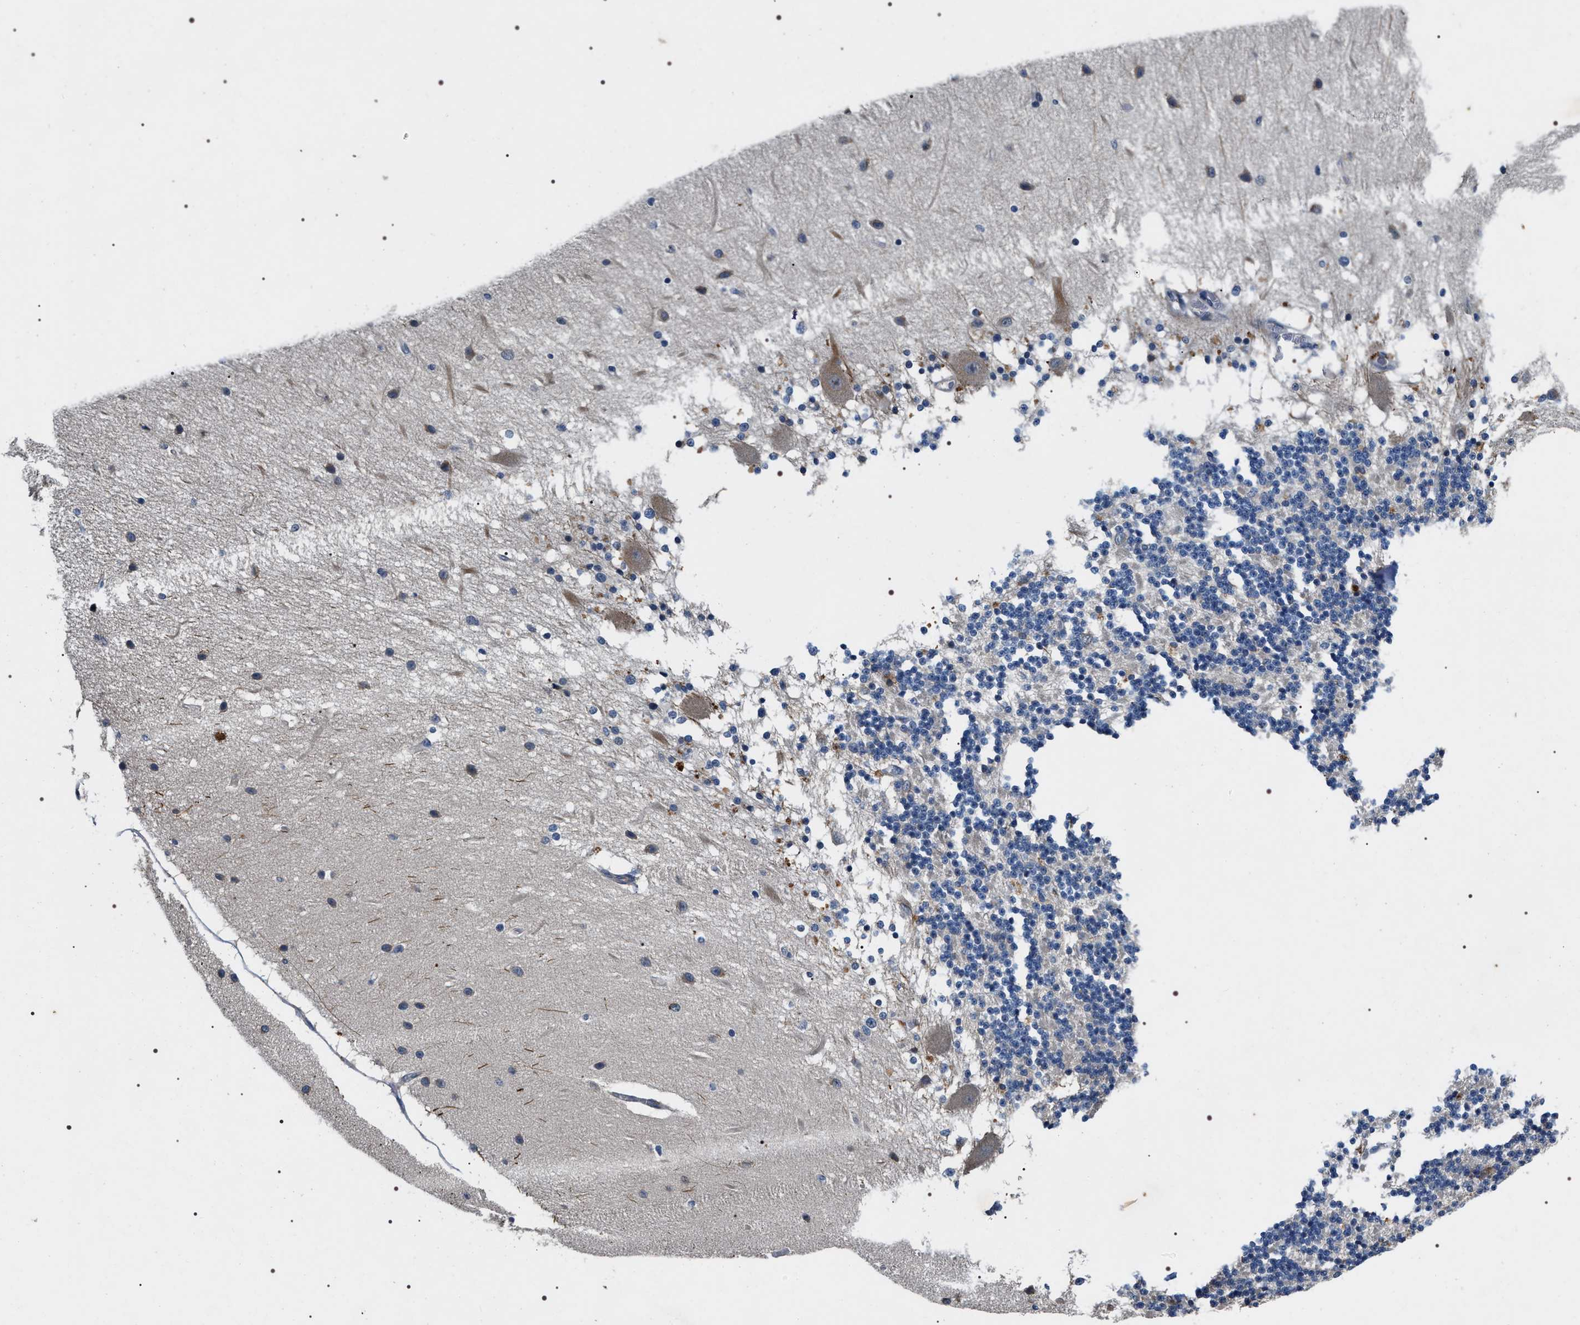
{"staining": {"intensity": "negative", "quantity": "none", "location": "none"}, "tissue": "cerebellum", "cell_type": "Cells in granular layer", "image_type": "normal", "snomed": [{"axis": "morphology", "description": "Normal tissue, NOS"}, {"axis": "topography", "description": "Cerebellum"}], "caption": "A high-resolution histopathology image shows immunohistochemistry staining of benign cerebellum, which displays no significant expression in cells in granular layer. Brightfield microscopy of immunohistochemistry stained with DAB (brown) and hematoxylin (blue), captured at high magnification.", "gene": "IFT81", "patient": {"sex": "female", "age": 54}}